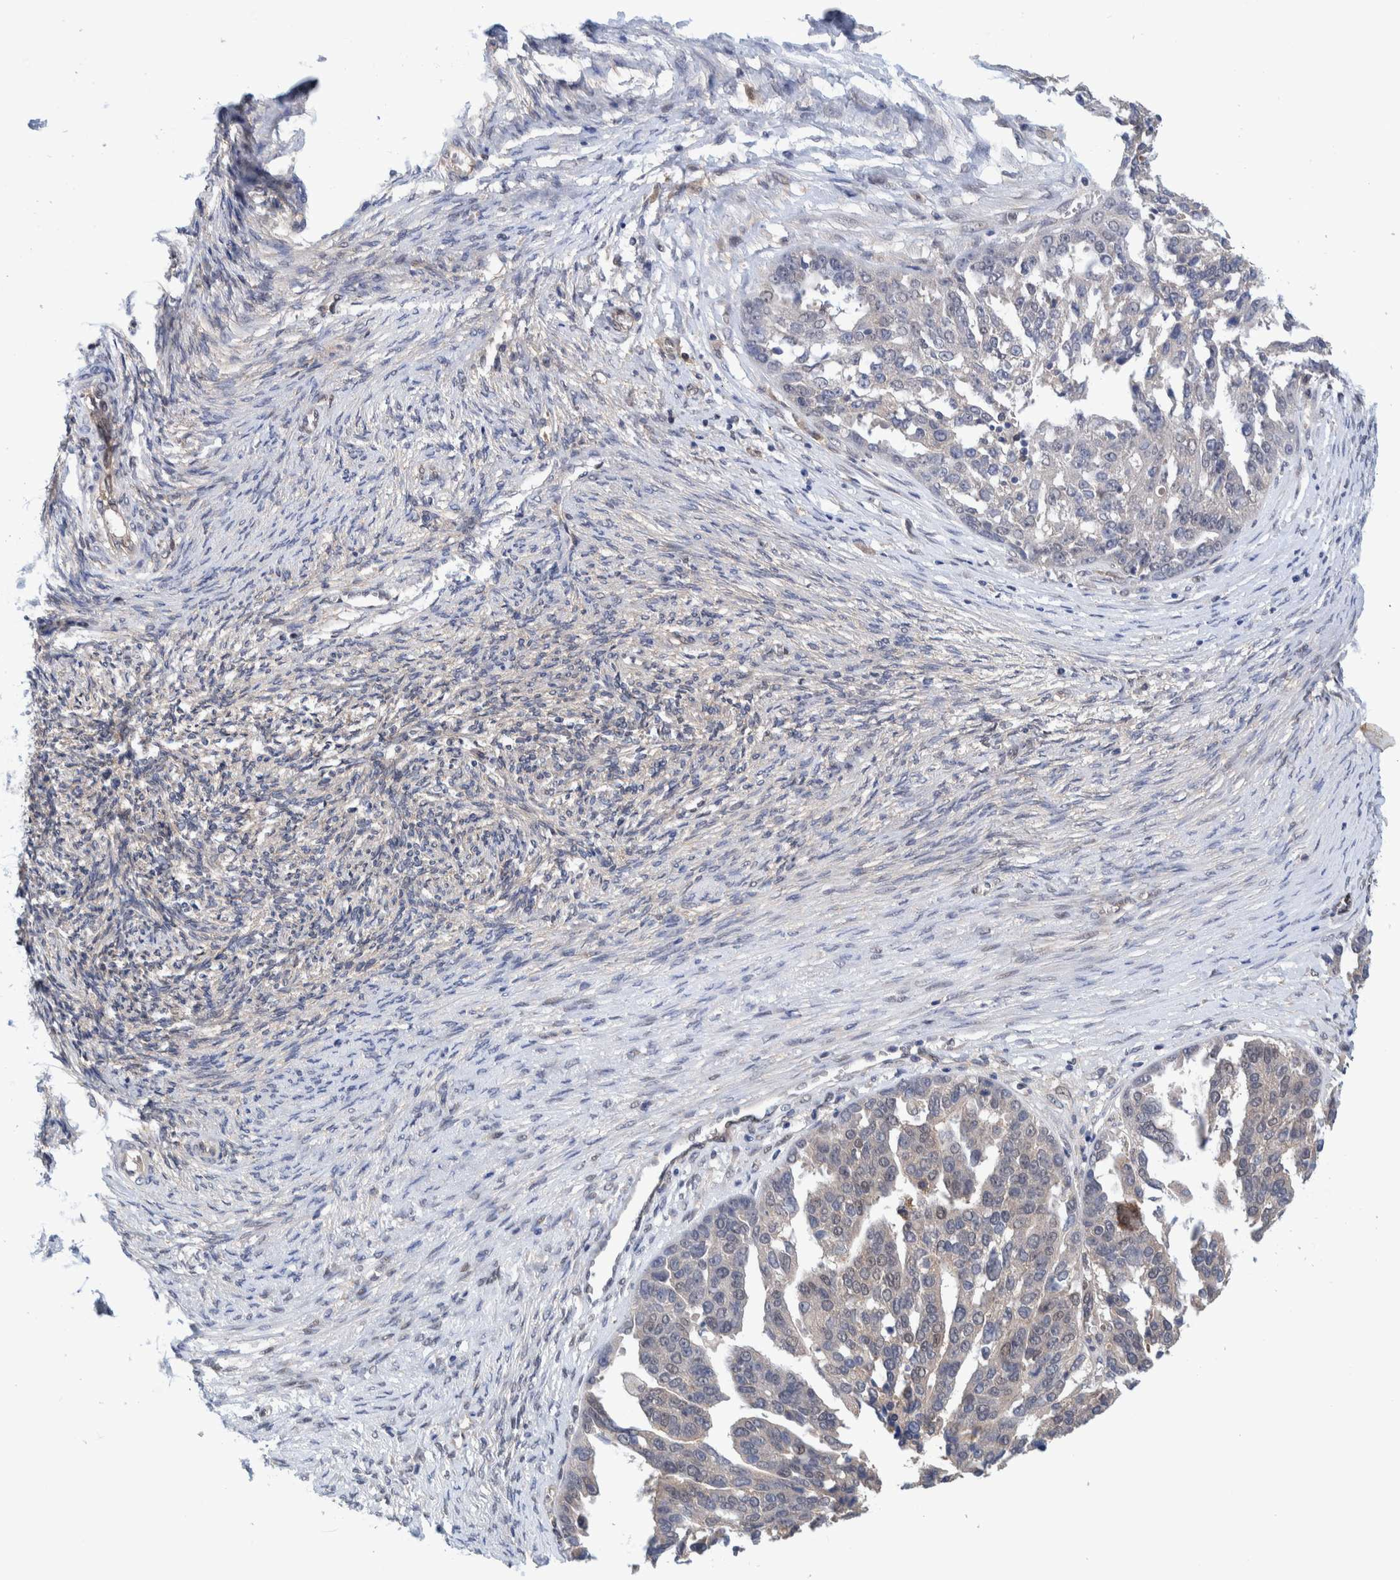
{"staining": {"intensity": "negative", "quantity": "none", "location": "none"}, "tissue": "ovarian cancer", "cell_type": "Tumor cells", "image_type": "cancer", "snomed": [{"axis": "morphology", "description": "Cystadenocarcinoma, serous, NOS"}, {"axis": "topography", "description": "Ovary"}], "caption": "This histopathology image is of serous cystadenocarcinoma (ovarian) stained with immunohistochemistry to label a protein in brown with the nuclei are counter-stained blue. There is no expression in tumor cells.", "gene": "PFAS", "patient": {"sex": "female", "age": 44}}